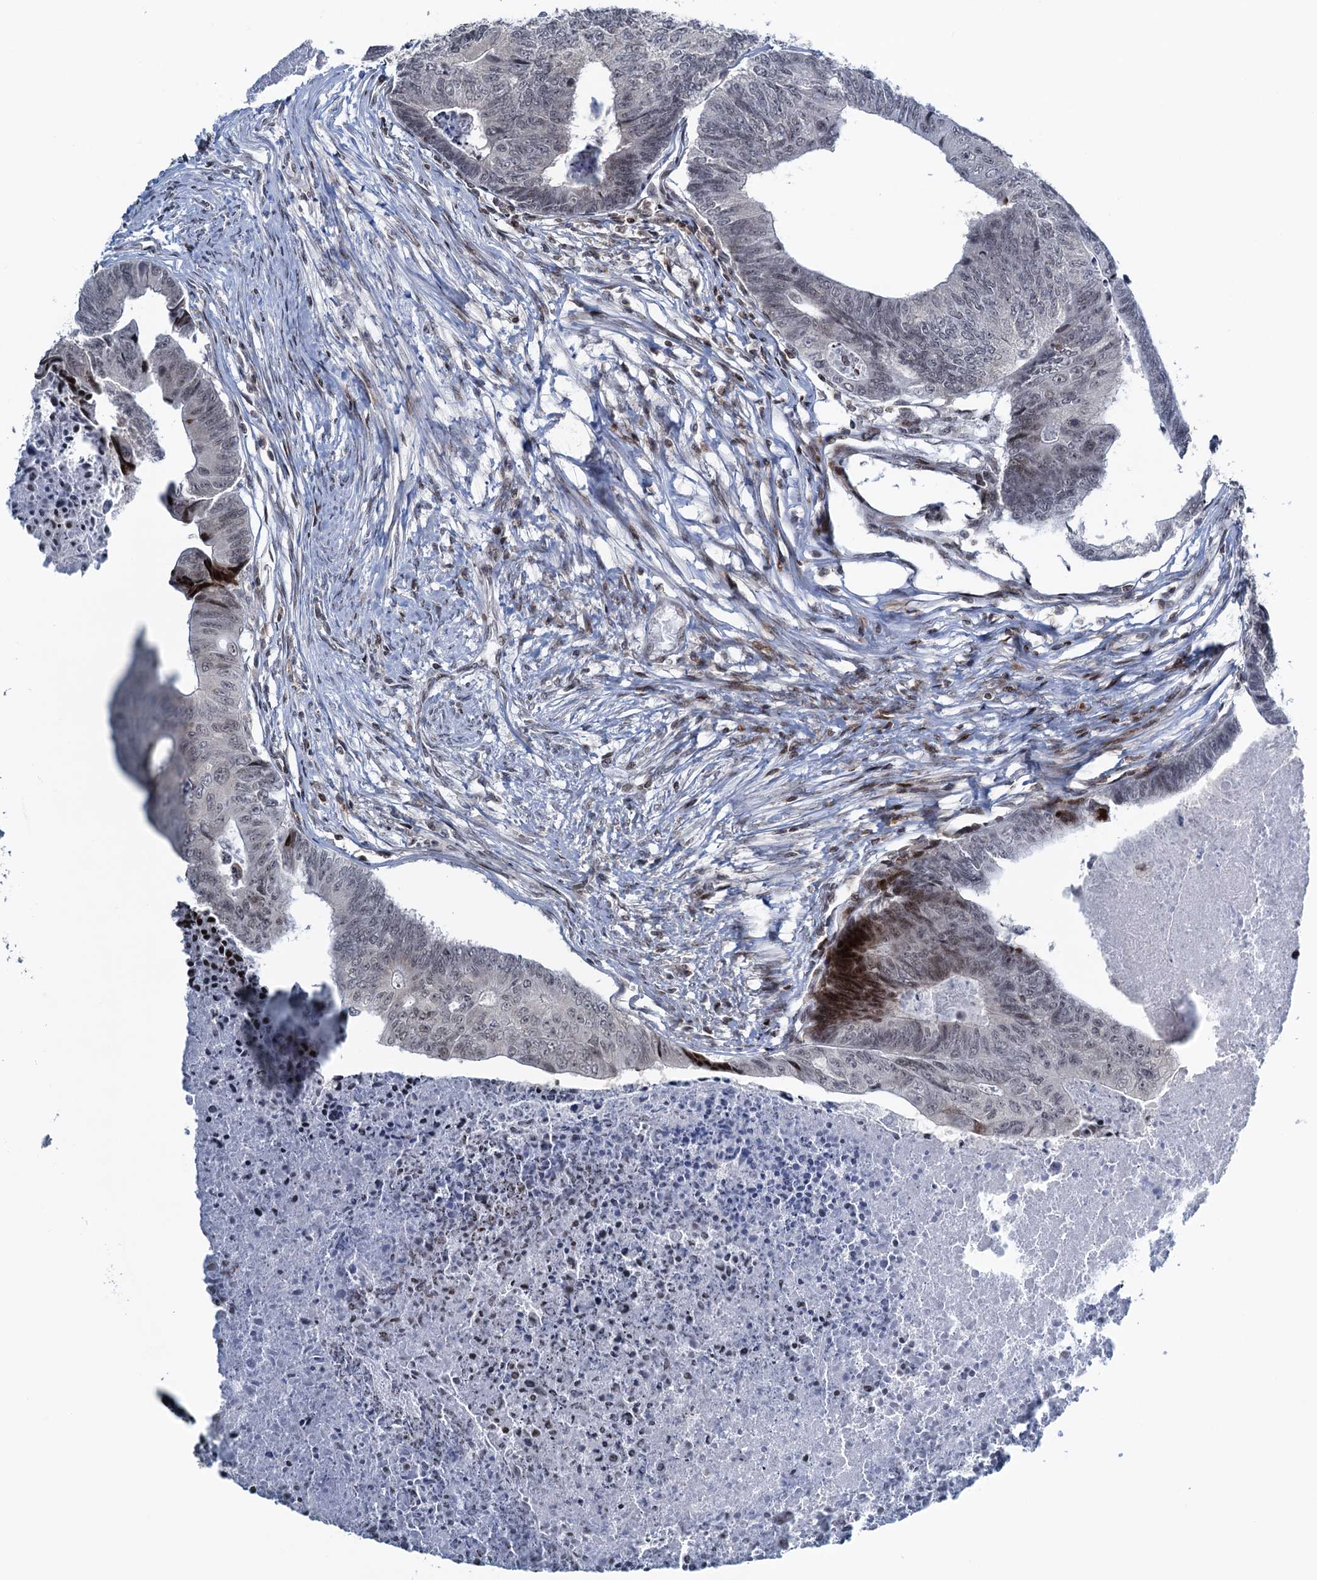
{"staining": {"intensity": "weak", "quantity": "<25%", "location": "nuclear"}, "tissue": "colorectal cancer", "cell_type": "Tumor cells", "image_type": "cancer", "snomed": [{"axis": "morphology", "description": "Adenocarcinoma, NOS"}, {"axis": "topography", "description": "Colon"}], "caption": "An IHC histopathology image of colorectal cancer is shown. There is no staining in tumor cells of colorectal cancer.", "gene": "FYB1", "patient": {"sex": "female", "age": 67}}